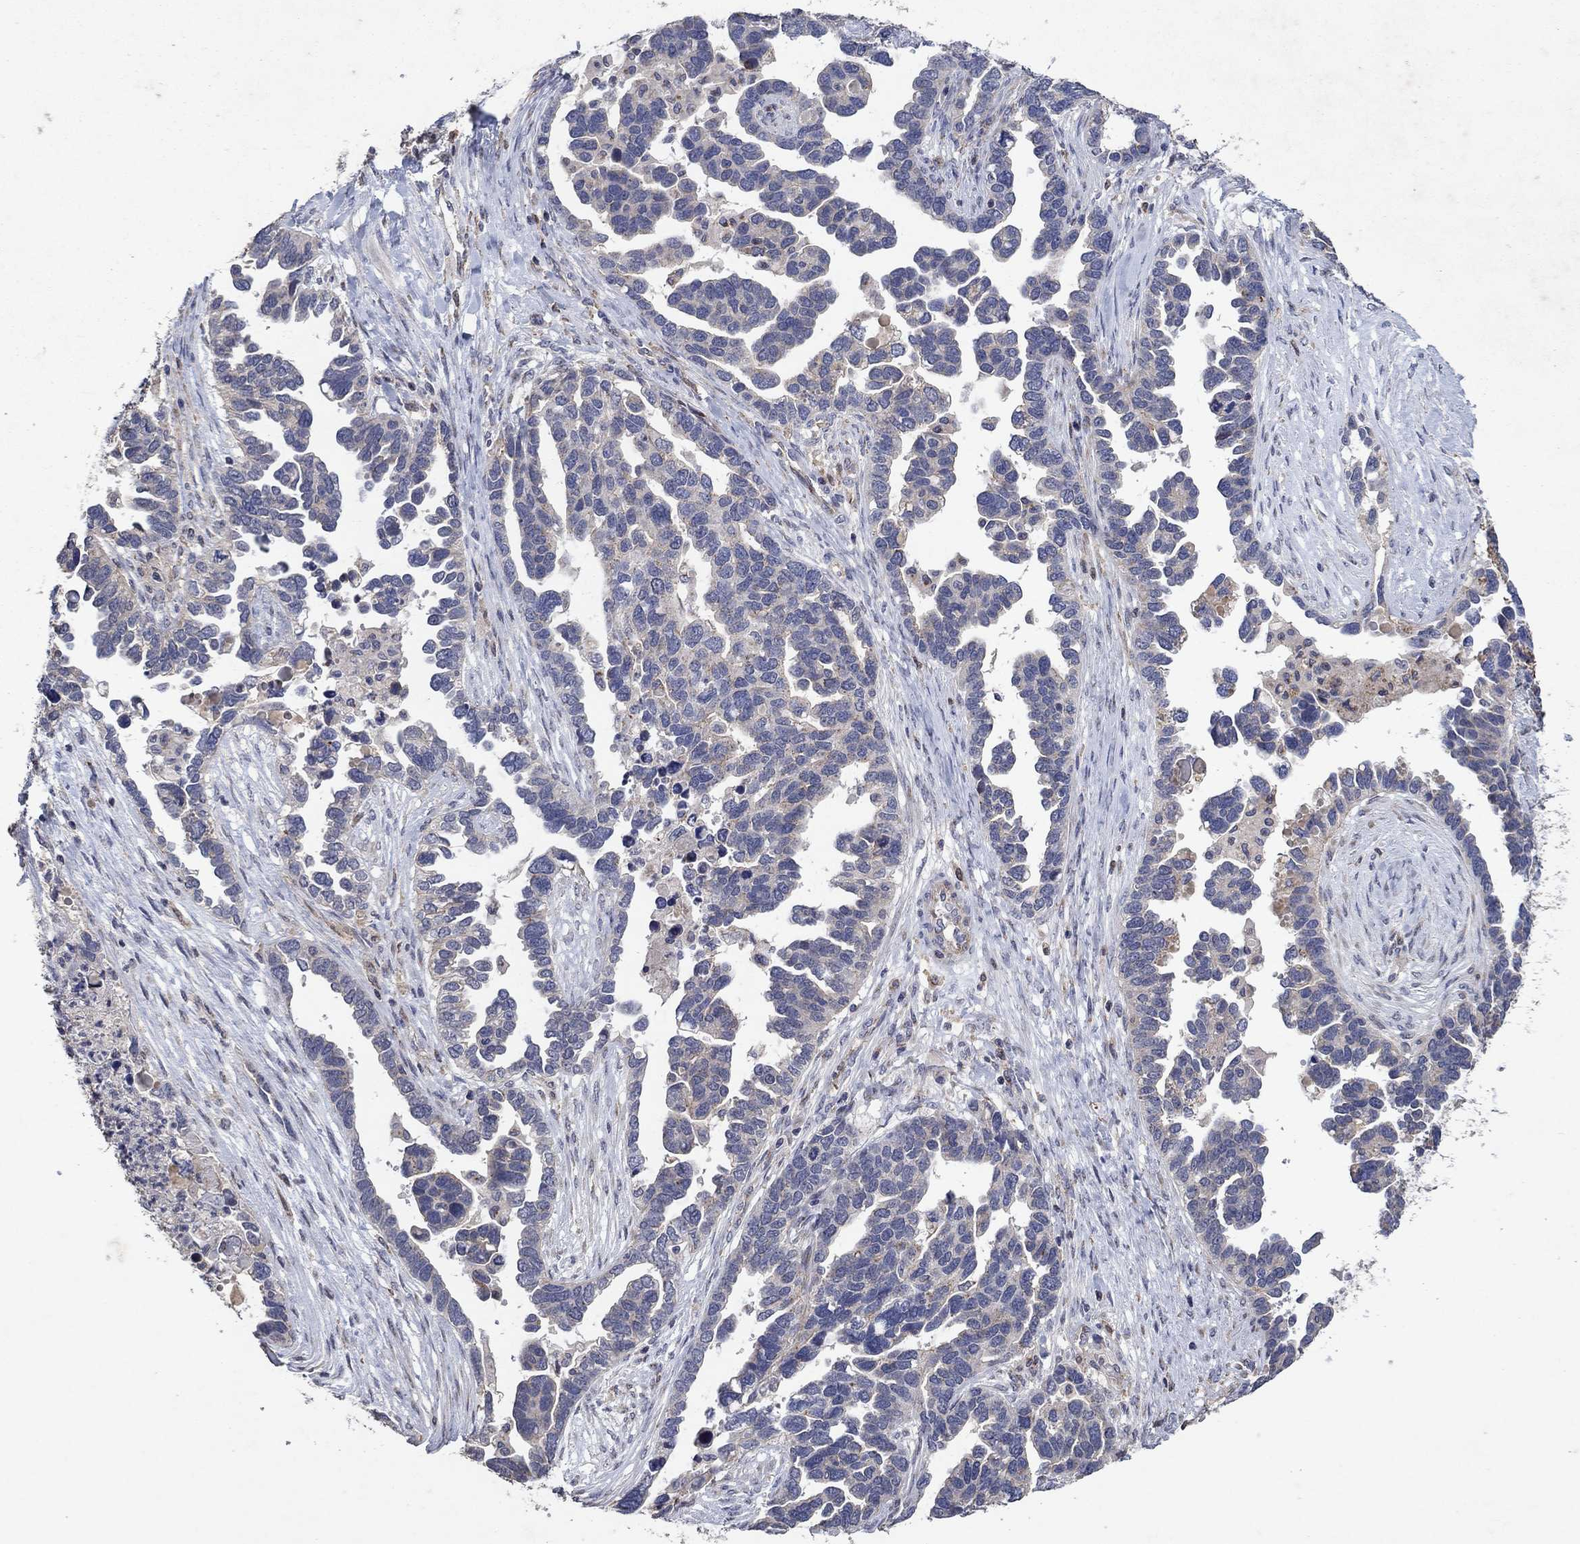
{"staining": {"intensity": "negative", "quantity": "none", "location": "none"}, "tissue": "ovarian cancer", "cell_type": "Tumor cells", "image_type": "cancer", "snomed": [{"axis": "morphology", "description": "Cystadenocarcinoma, serous, NOS"}, {"axis": "topography", "description": "Ovary"}], "caption": "A high-resolution photomicrograph shows IHC staining of serous cystadenocarcinoma (ovarian), which reveals no significant staining in tumor cells. The staining was performed using DAB to visualize the protein expression in brown, while the nuclei were stained in blue with hematoxylin (Magnification: 20x).", "gene": "FRG1", "patient": {"sex": "female", "age": 54}}